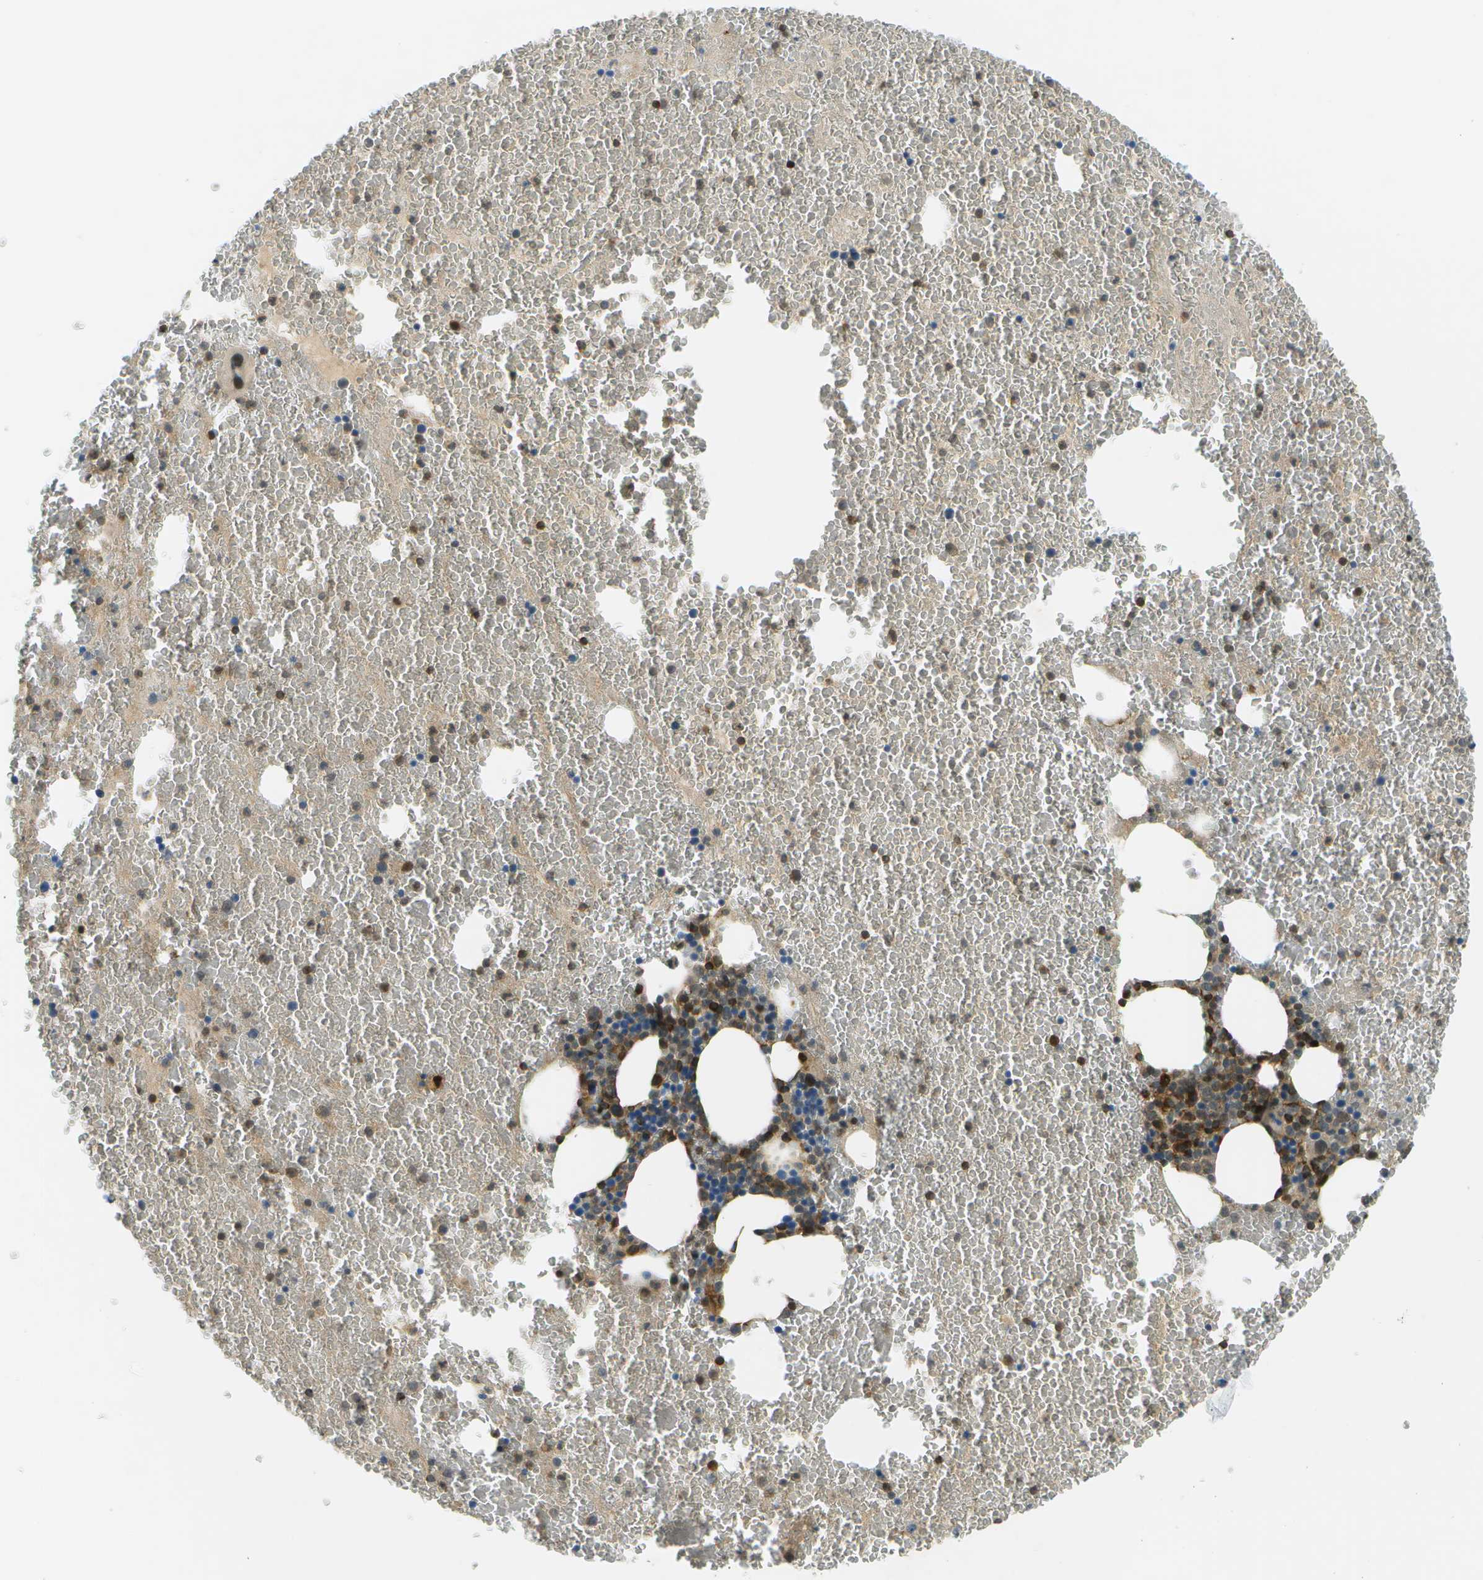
{"staining": {"intensity": "weak", "quantity": ">75%", "location": "cytoplasmic/membranous,nuclear"}, "tissue": "bone marrow", "cell_type": "Hematopoietic cells", "image_type": "normal", "snomed": [{"axis": "morphology", "description": "Normal tissue, NOS"}, {"axis": "morphology", "description": "Inflammation, NOS"}, {"axis": "topography", "description": "Bone marrow"}], "caption": "A photomicrograph showing weak cytoplasmic/membranous,nuclear staining in about >75% of hematopoietic cells in normal bone marrow, as visualized by brown immunohistochemical staining.", "gene": "TMTC1", "patient": {"sex": "male", "age": 47}}